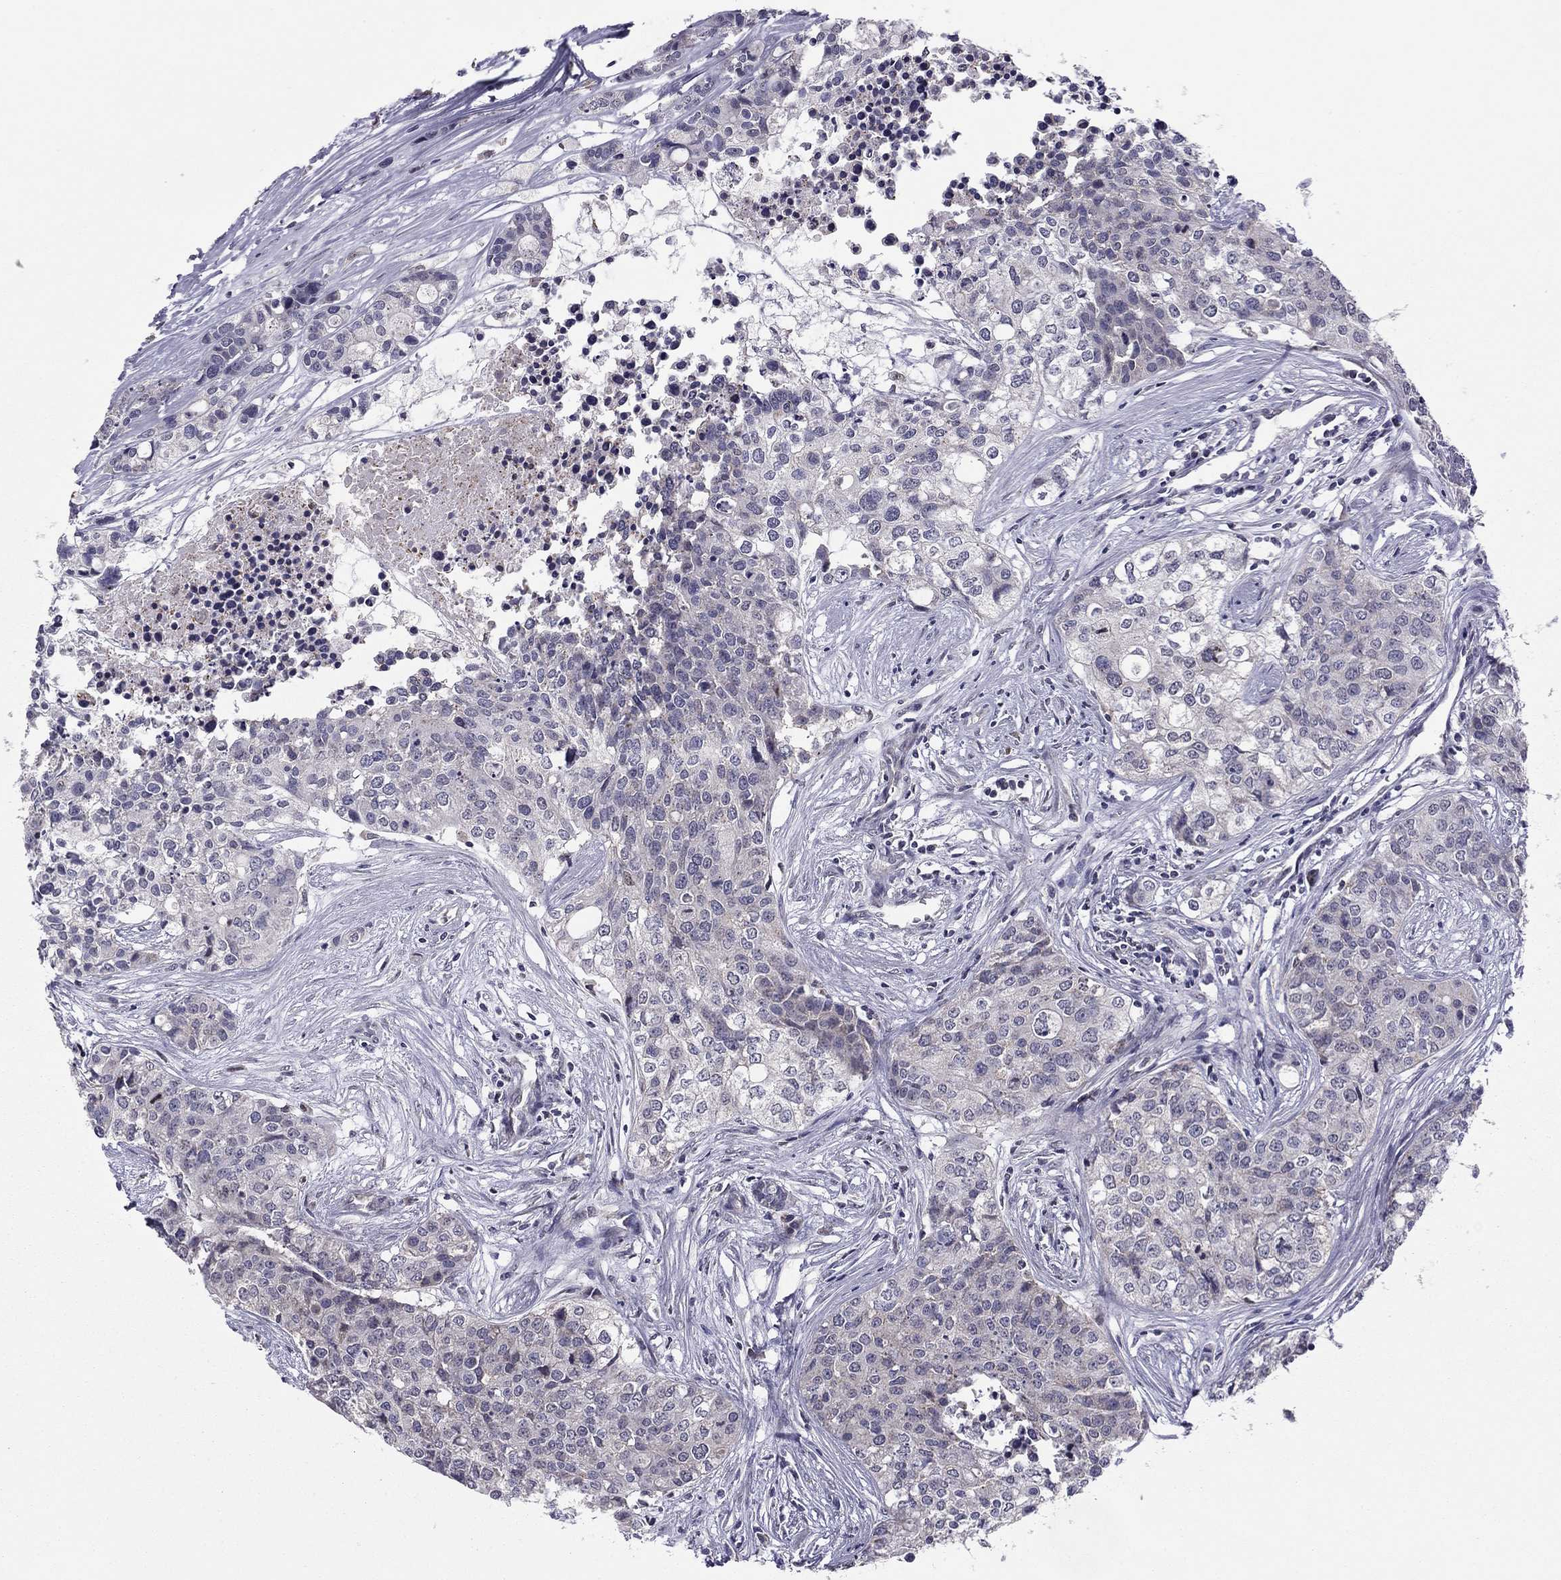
{"staining": {"intensity": "negative", "quantity": "none", "location": "none"}, "tissue": "carcinoid", "cell_type": "Tumor cells", "image_type": "cancer", "snomed": [{"axis": "morphology", "description": "Carcinoid, malignant, NOS"}, {"axis": "topography", "description": "Colon"}], "caption": "The image reveals no staining of tumor cells in carcinoid.", "gene": "HCN1", "patient": {"sex": "male", "age": 81}}